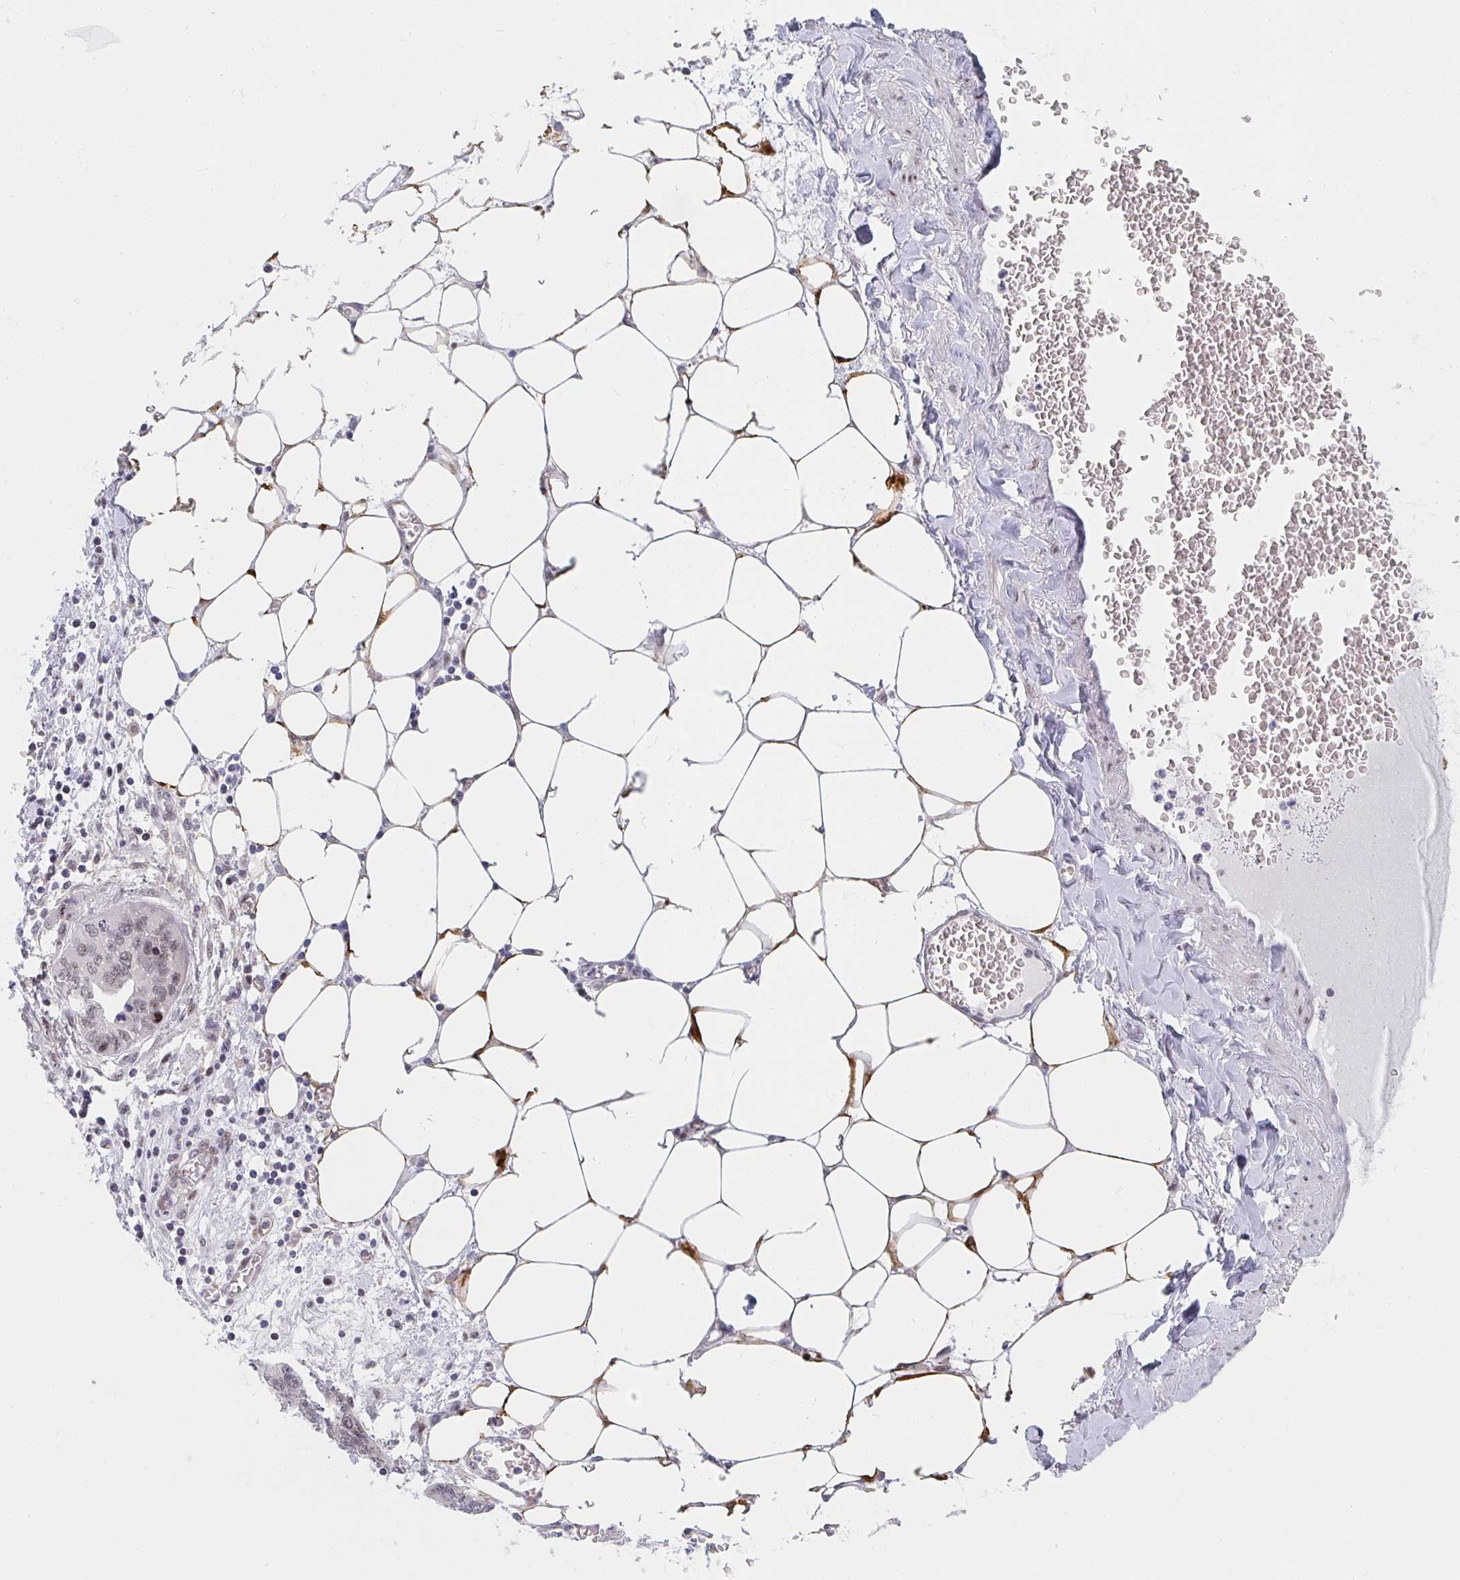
{"staining": {"intensity": "weak", "quantity": "25%-75%", "location": "nuclear"}, "tissue": "ovarian cancer", "cell_type": "Tumor cells", "image_type": "cancer", "snomed": [{"axis": "morphology", "description": "Cystadenocarcinoma, serous, NOS"}, {"axis": "topography", "description": "Ovary"}], "caption": "Approximately 25%-75% of tumor cells in ovarian cancer (serous cystadenocarcinoma) display weak nuclear protein staining as visualized by brown immunohistochemical staining.", "gene": "ZIC3", "patient": {"sex": "female", "age": 75}}